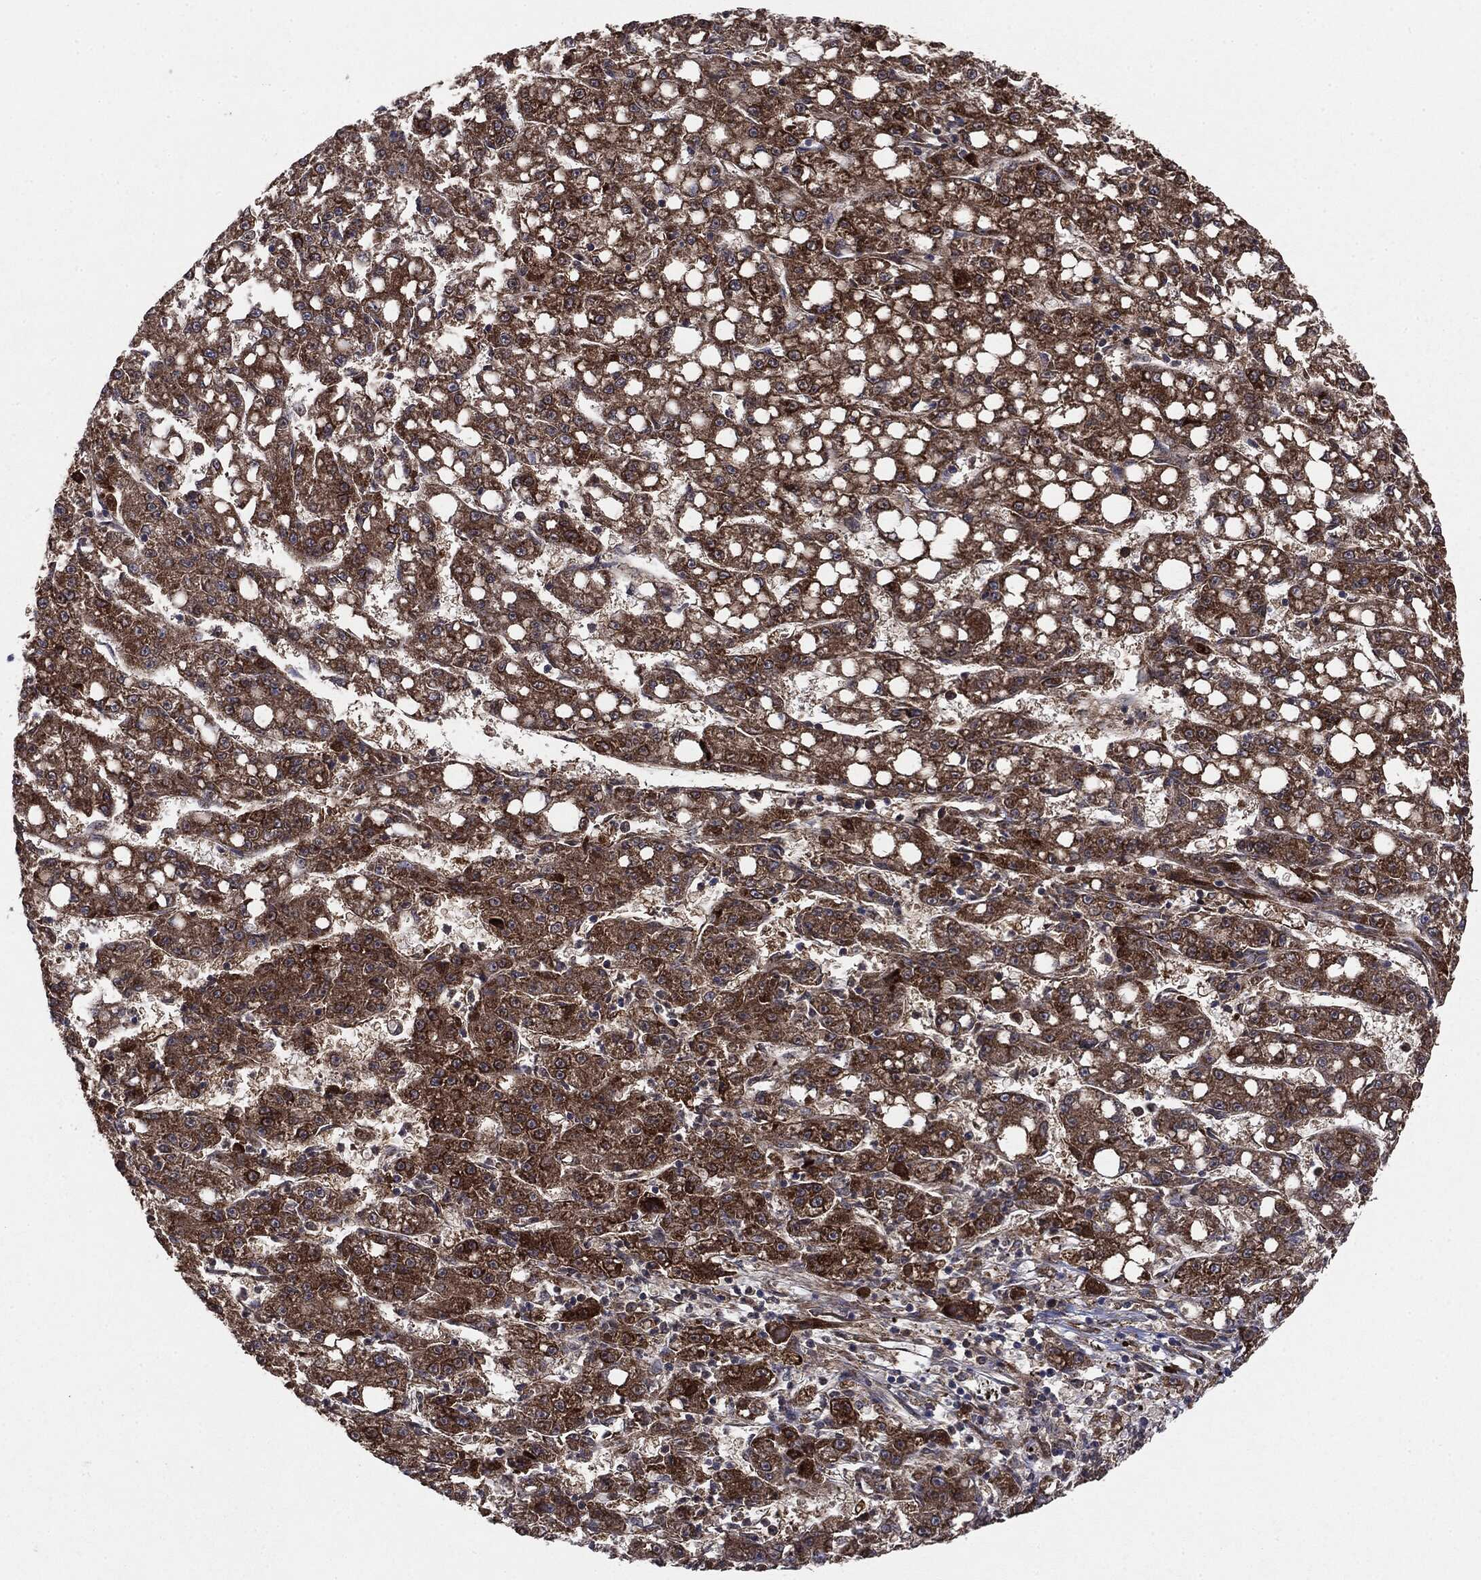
{"staining": {"intensity": "moderate", "quantity": ">75%", "location": "cytoplasmic/membranous"}, "tissue": "liver cancer", "cell_type": "Tumor cells", "image_type": "cancer", "snomed": [{"axis": "morphology", "description": "Carcinoma, Hepatocellular, NOS"}, {"axis": "topography", "description": "Liver"}], "caption": "IHC of hepatocellular carcinoma (liver) shows medium levels of moderate cytoplasmic/membranous expression in approximately >75% of tumor cells. The staining was performed using DAB (3,3'-diaminobenzidine), with brown indicating positive protein expression. Nuclei are stained blue with hematoxylin.", "gene": "NME1", "patient": {"sex": "female", "age": 65}}